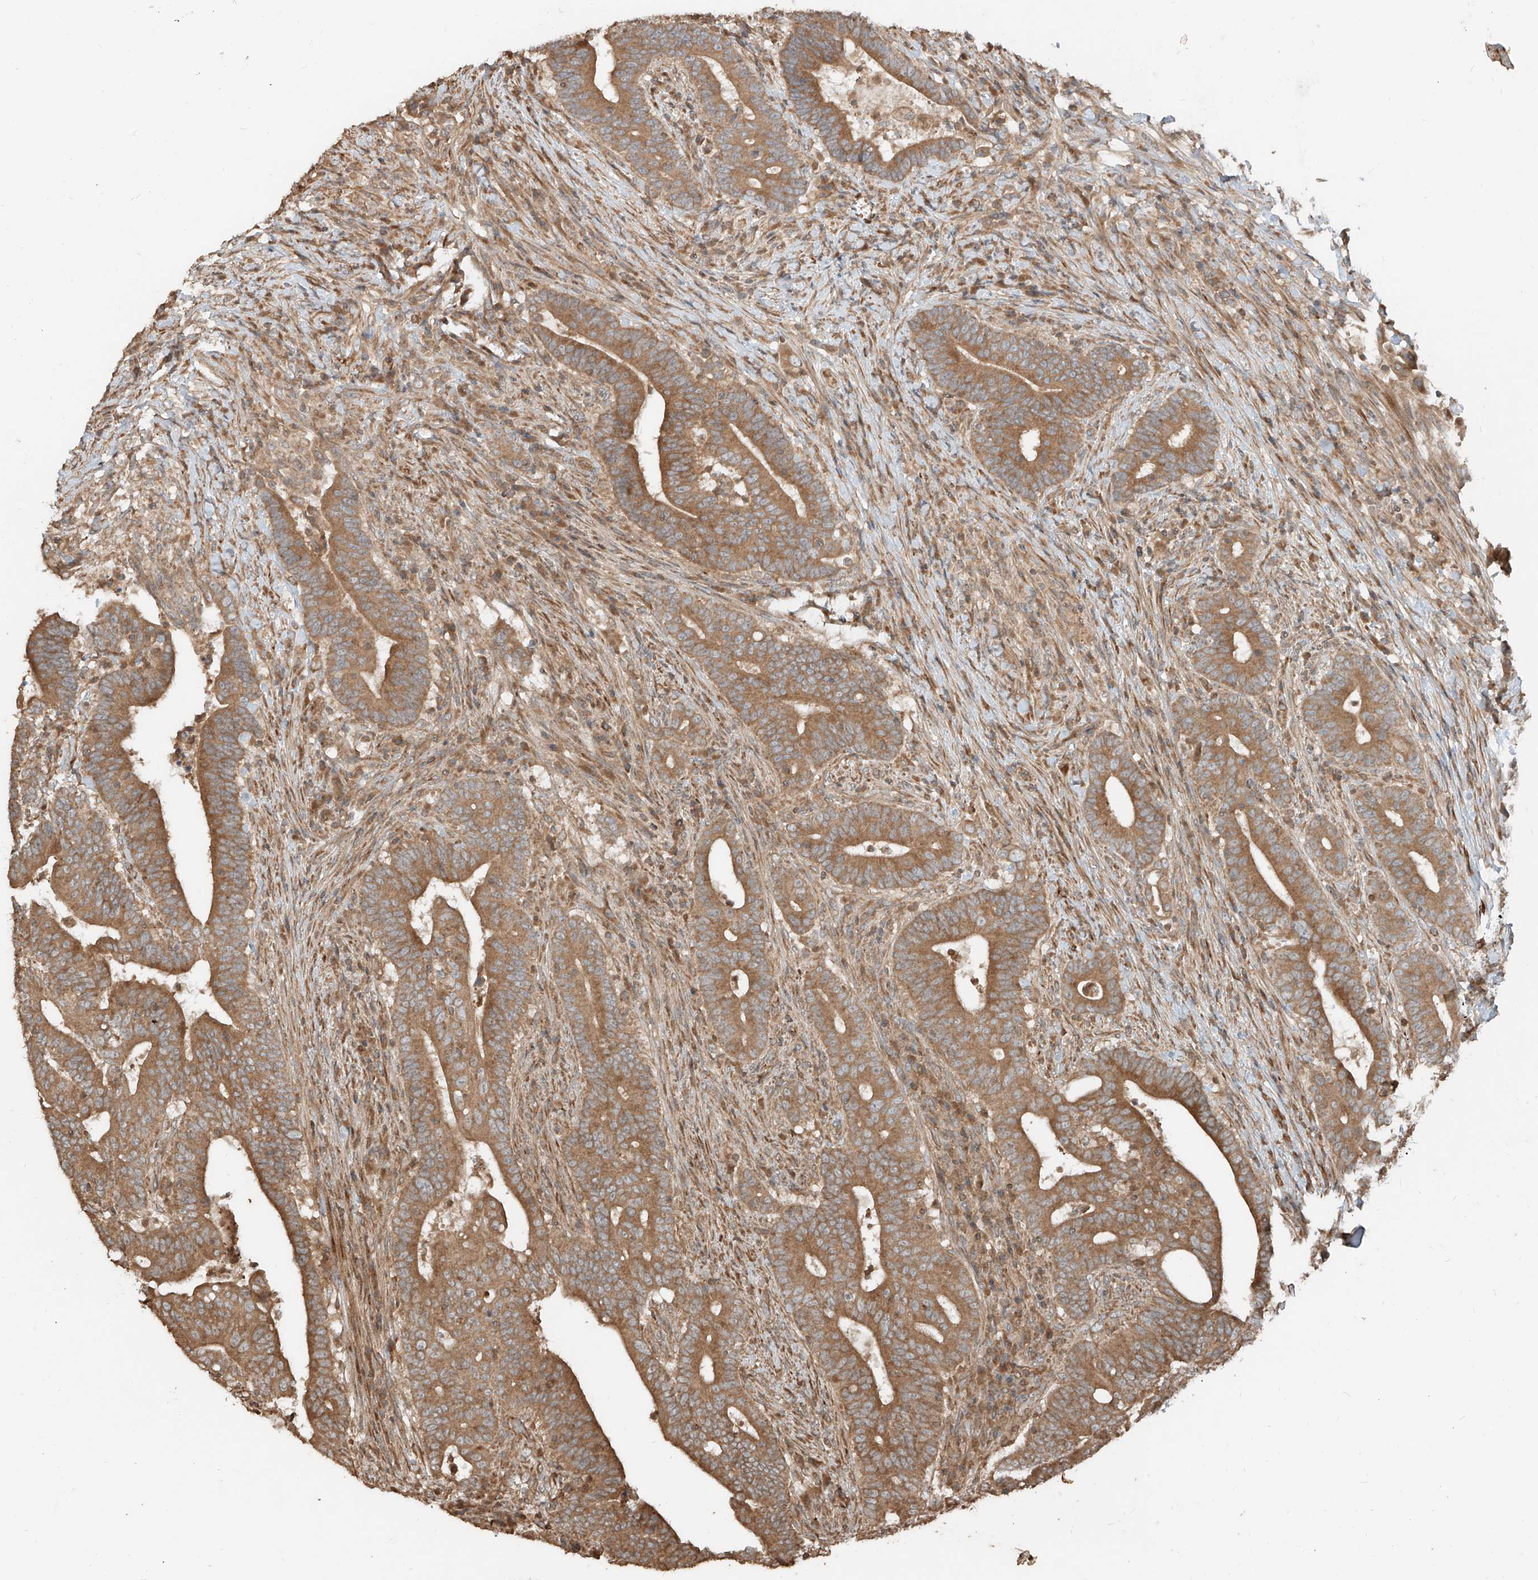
{"staining": {"intensity": "moderate", "quantity": ">75%", "location": "cytoplasmic/membranous"}, "tissue": "colorectal cancer", "cell_type": "Tumor cells", "image_type": "cancer", "snomed": [{"axis": "morphology", "description": "Adenocarcinoma, NOS"}, {"axis": "topography", "description": "Colon"}], "caption": "There is medium levels of moderate cytoplasmic/membranous expression in tumor cells of colorectal cancer (adenocarcinoma), as demonstrated by immunohistochemical staining (brown color).", "gene": "ANKZF1", "patient": {"sex": "female", "age": 66}}